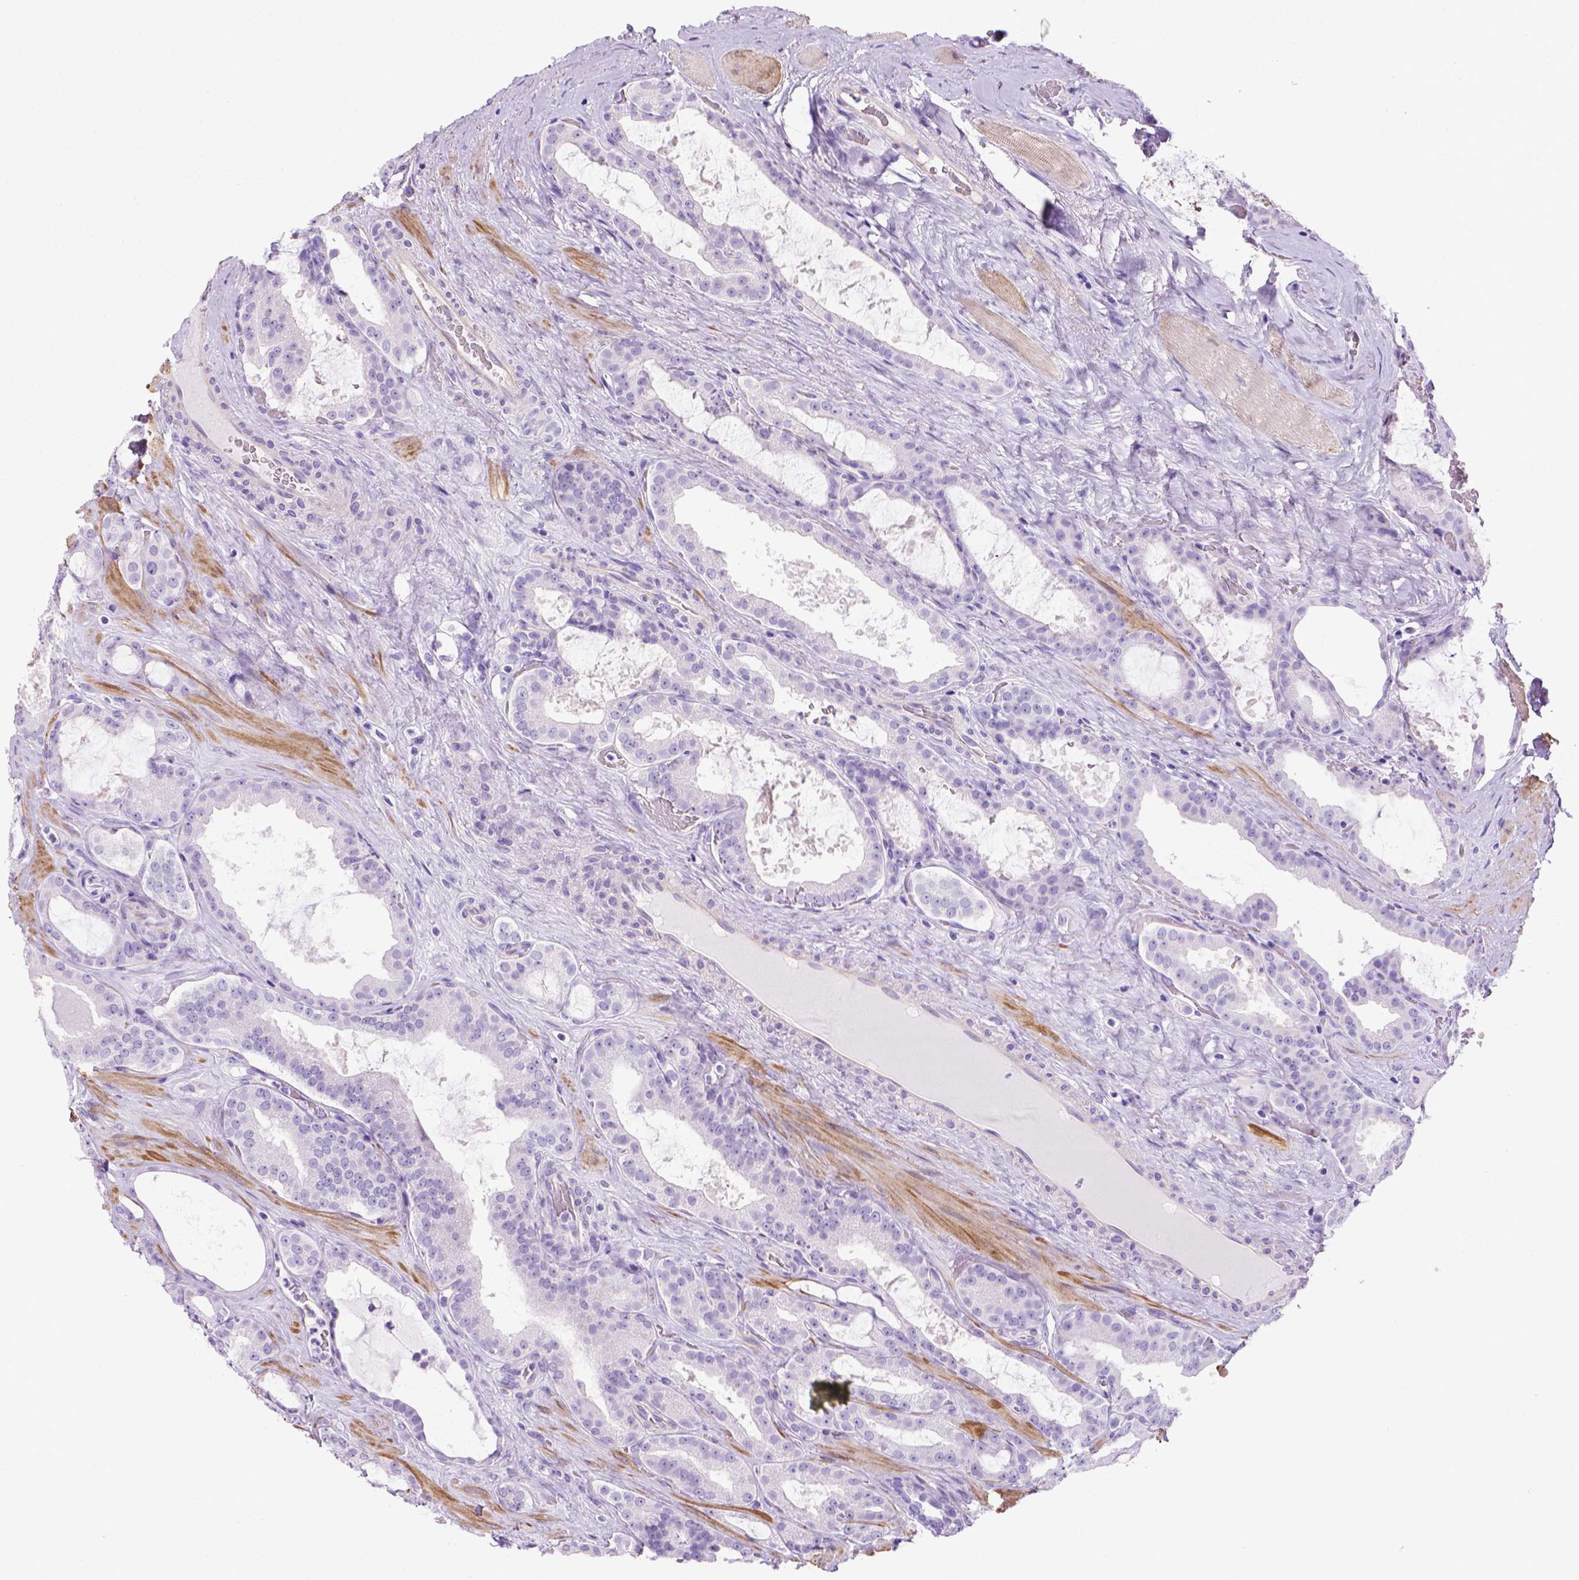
{"staining": {"intensity": "negative", "quantity": "none", "location": "none"}, "tissue": "prostate cancer", "cell_type": "Tumor cells", "image_type": "cancer", "snomed": [{"axis": "morphology", "description": "Adenocarcinoma, NOS"}, {"axis": "topography", "description": "Prostate"}], "caption": "Tumor cells show no significant protein expression in adenocarcinoma (prostate).", "gene": "ARHGEF33", "patient": {"sex": "male", "age": 67}}